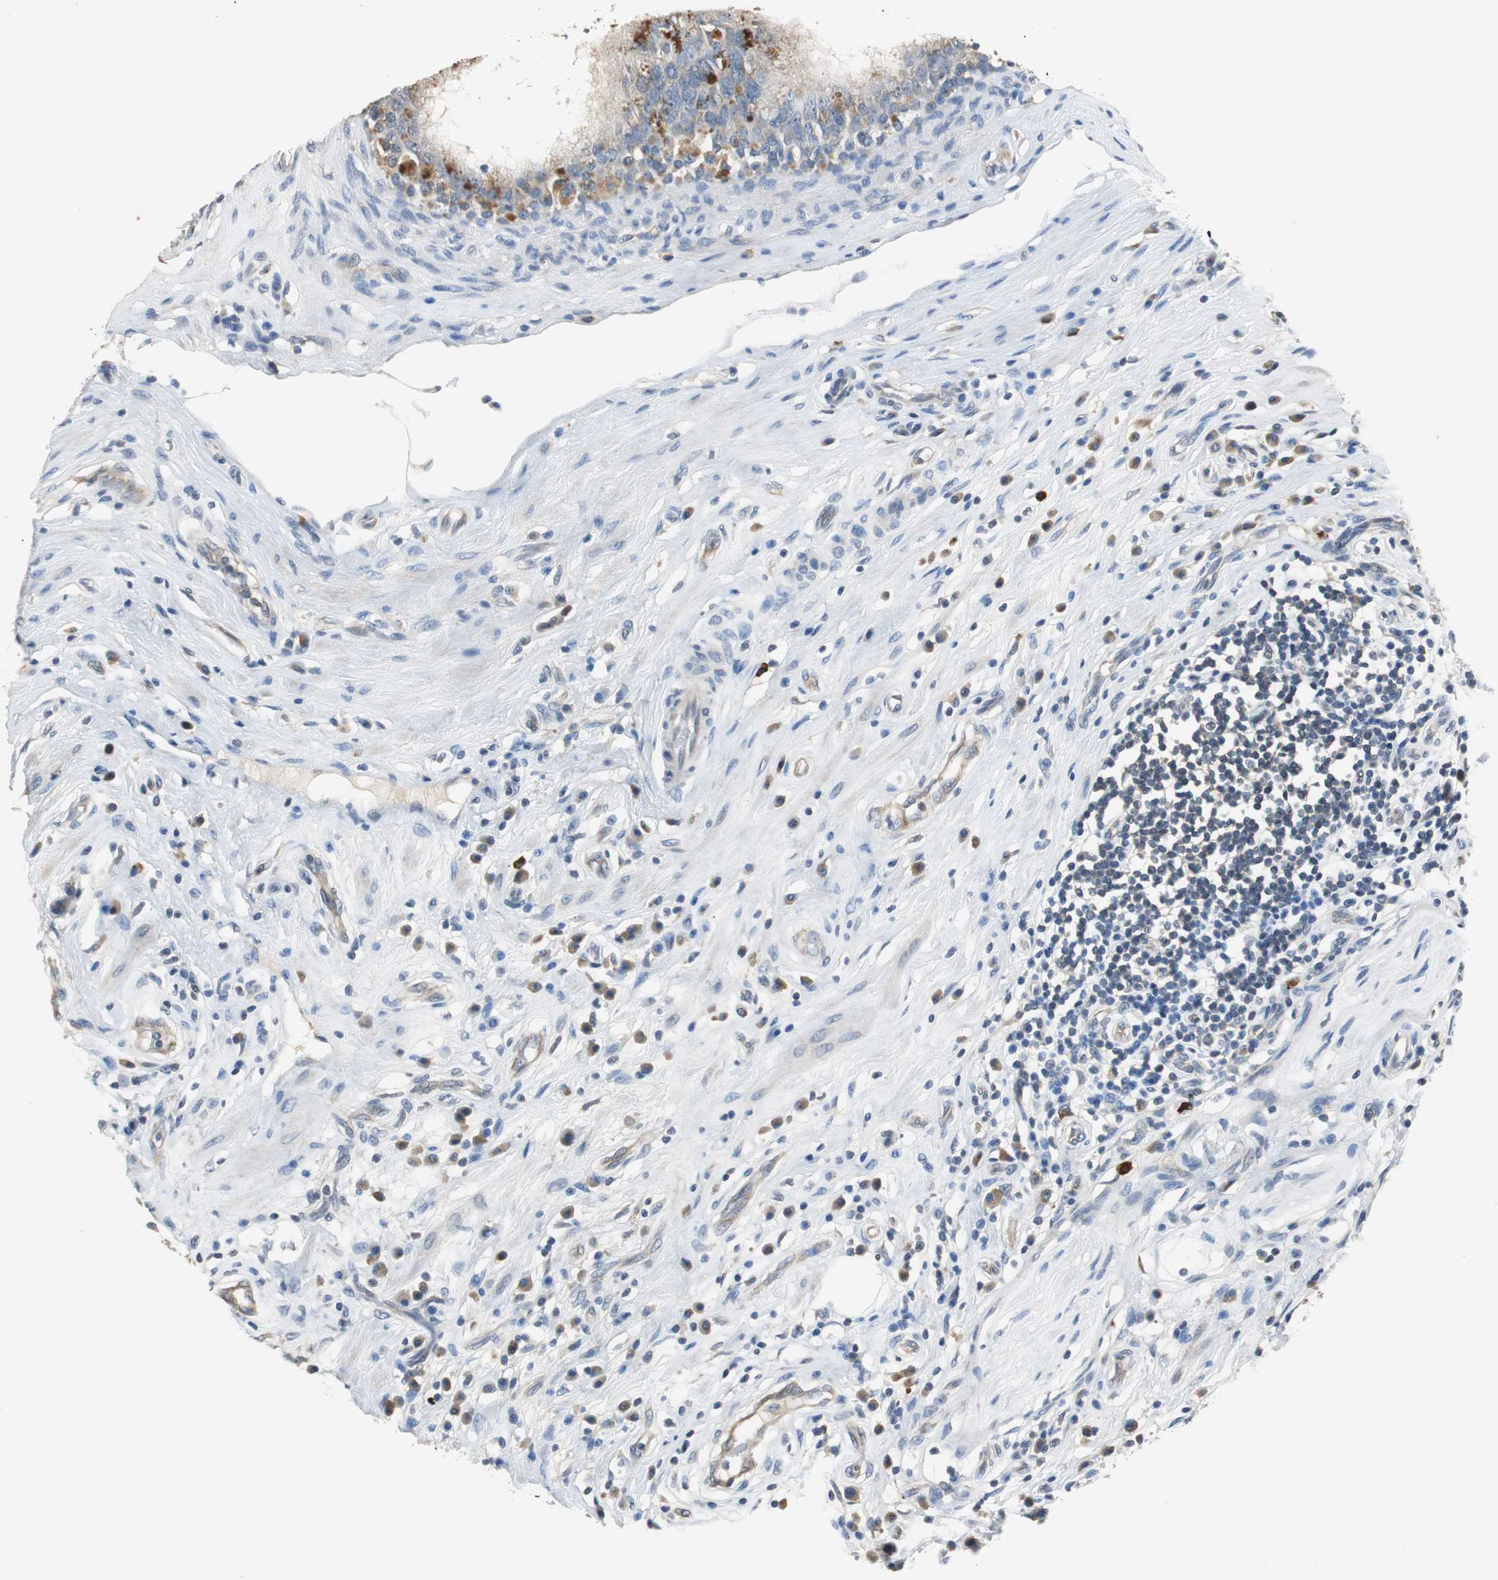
{"staining": {"intensity": "moderate", "quantity": ">75%", "location": "cytoplasmic/membranous"}, "tissue": "epididymis", "cell_type": "Glandular cells", "image_type": "normal", "snomed": [{"axis": "morphology", "description": "Normal tissue, NOS"}, {"axis": "morphology", "description": "Inflammation, NOS"}, {"axis": "topography", "description": "Epididymis"}], "caption": "Protein expression analysis of normal human epididymis reveals moderate cytoplasmic/membranous staining in approximately >75% of glandular cells. (Brightfield microscopy of DAB IHC at high magnification).", "gene": "MTIF2", "patient": {"sex": "male", "age": 84}}